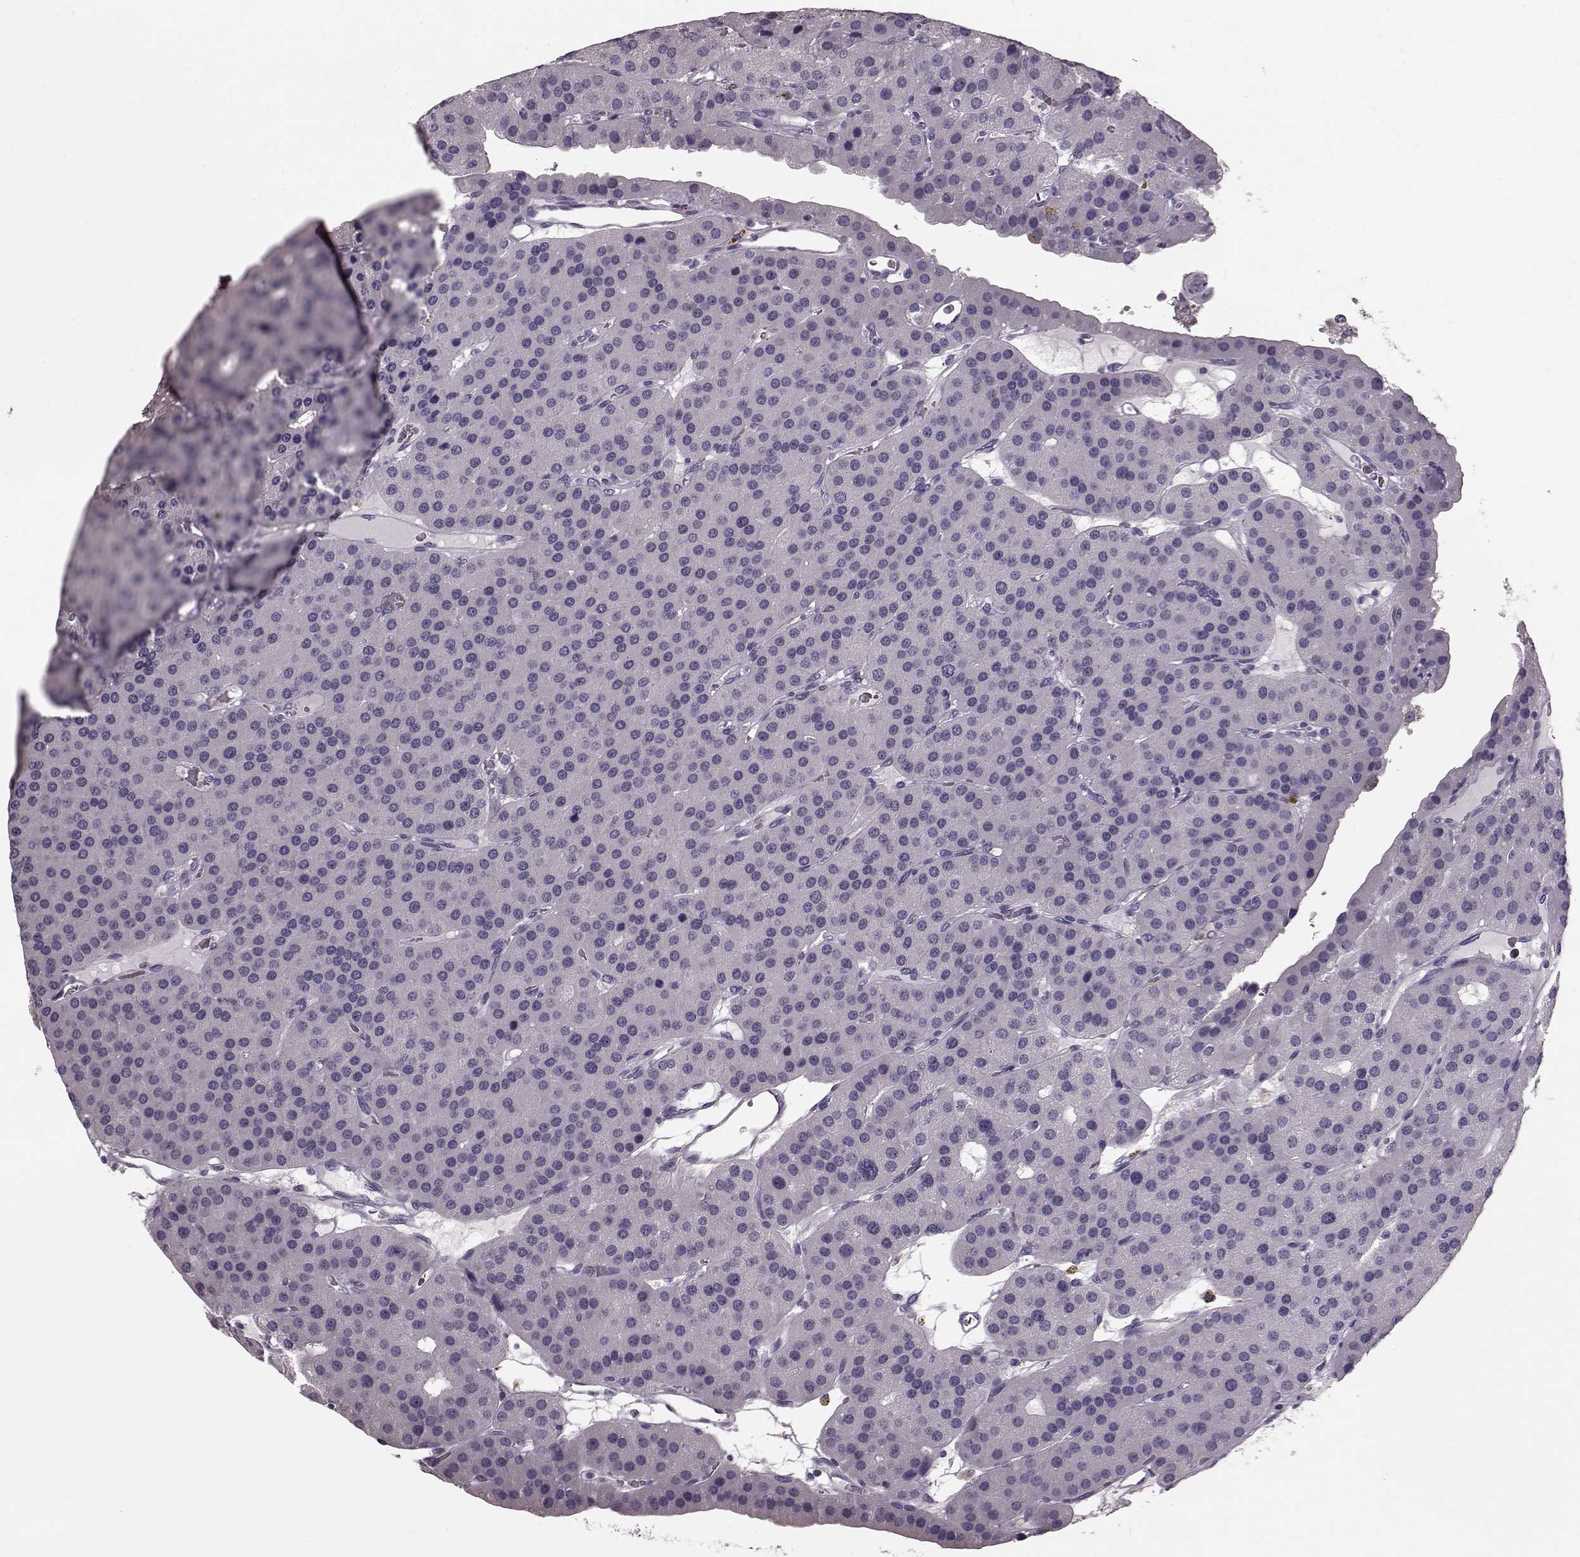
{"staining": {"intensity": "negative", "quantity": "none", "location": "none"}, "tissue": "parathyroid gland", "cell_type": "Glandular cells", "image_type": "normal", "snomed": [{"axis": "morphology", "description": "Normal tissue, NOS"}, {"axis": "morphology", "description": "Adenoma, NOS"}, {"axis": "topography", "description": "Parathyroid gland"}], "caption": "Parathyroid gland was stained to show a protein in brown. There is no significant expression in glandular cells.", "gene": "CST7", "patient": {"sex": "female", "age": 86}}